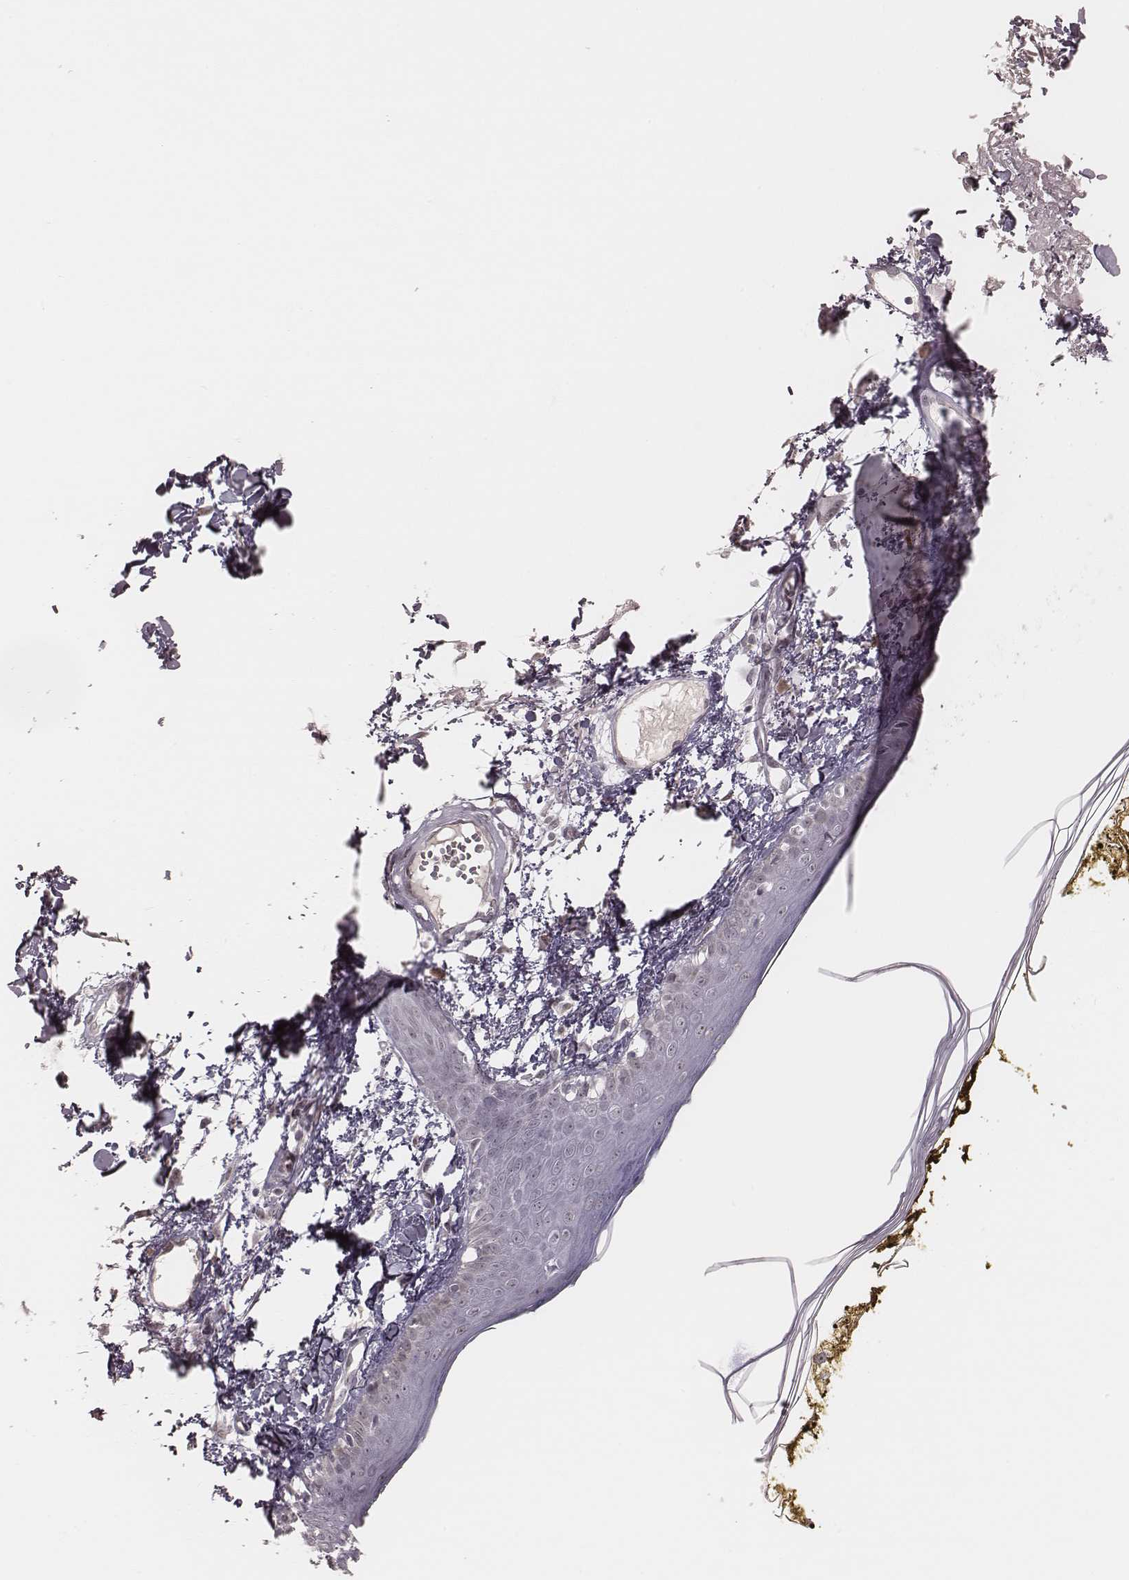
{"staining": {"intensity": "negative", "quantity": "none", "location": "none"}, "tissue": "skin", "cell_type": "Fibroblasts", "image_type": "normal", "snomed": [{"axis": "morphology", "description": "Normal tissue, NOS"}, {"axis": "topography", "description": "Skin"}], "caption": "Immunohistochemistry (IHC) micrograph of unremarkable skin stained for a protein (brown), which reveals no positivity in fibroblasts. The staining is performed using DAB brown chromogen with nuclei counter-stained in using hematoxylin.", "gene": "KITLG", "patient": {"sex": "male", "age": 76}}